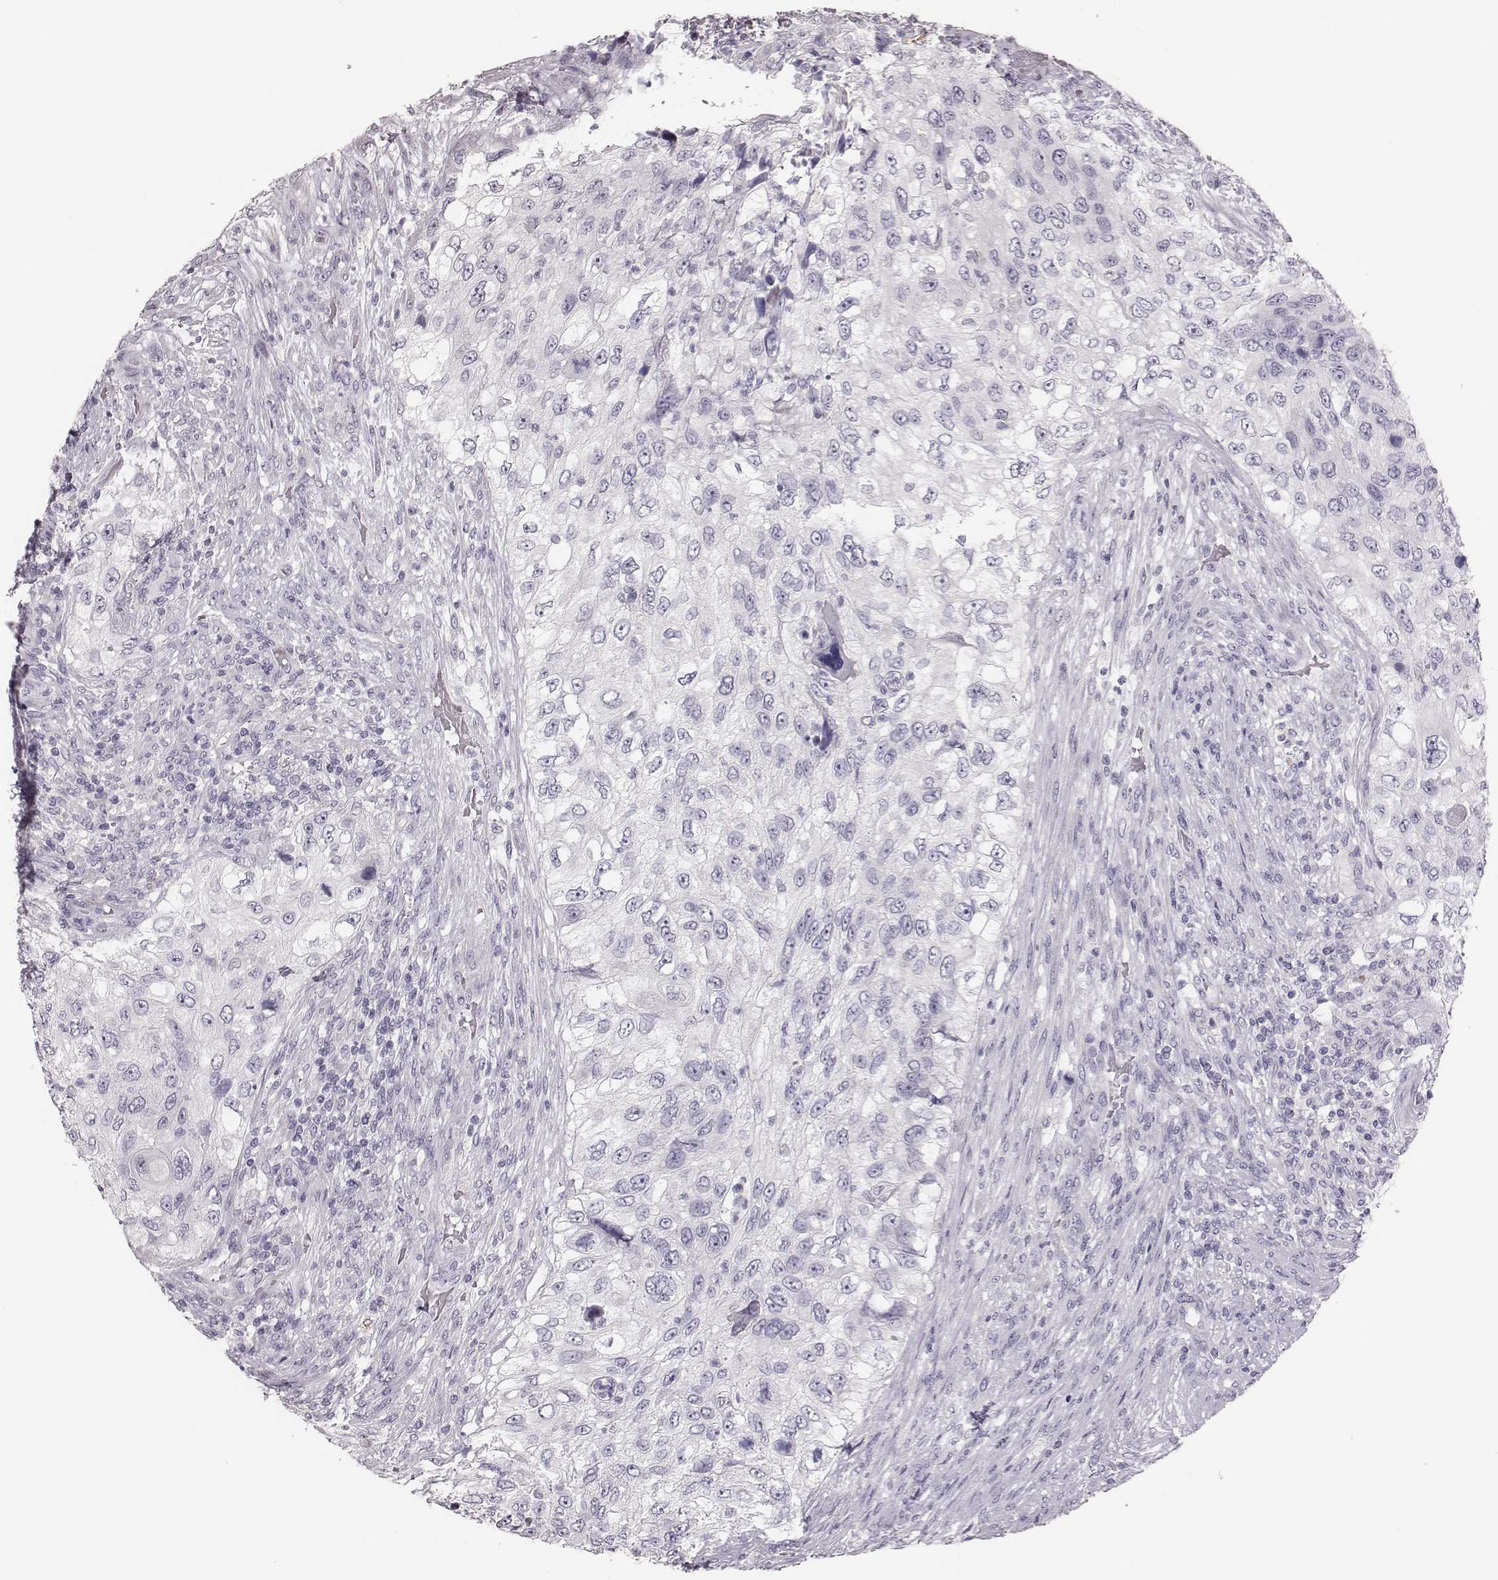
{"staining": {"intensity": "negative", "quantity": "none", "location": "none"}, "tissue": "urothelial cancer", "cell_type": "Tumor cells", "image_type": "cancer", "snomed": [{"axis": "morphology", "description": "Urothelial carcinoma, High grade"}, {"axis": "topography", "description": "Urinary bladder"}], "caption": "This photomicrograph is of high-grade urothelial carcinoma stained with IHC to label a protein in brown with the nuclei are counter-stained blue. There is no positivity in tumor cells.", "gene": "ADGRF4", "patient": {"sex": "female", "age": 60}}